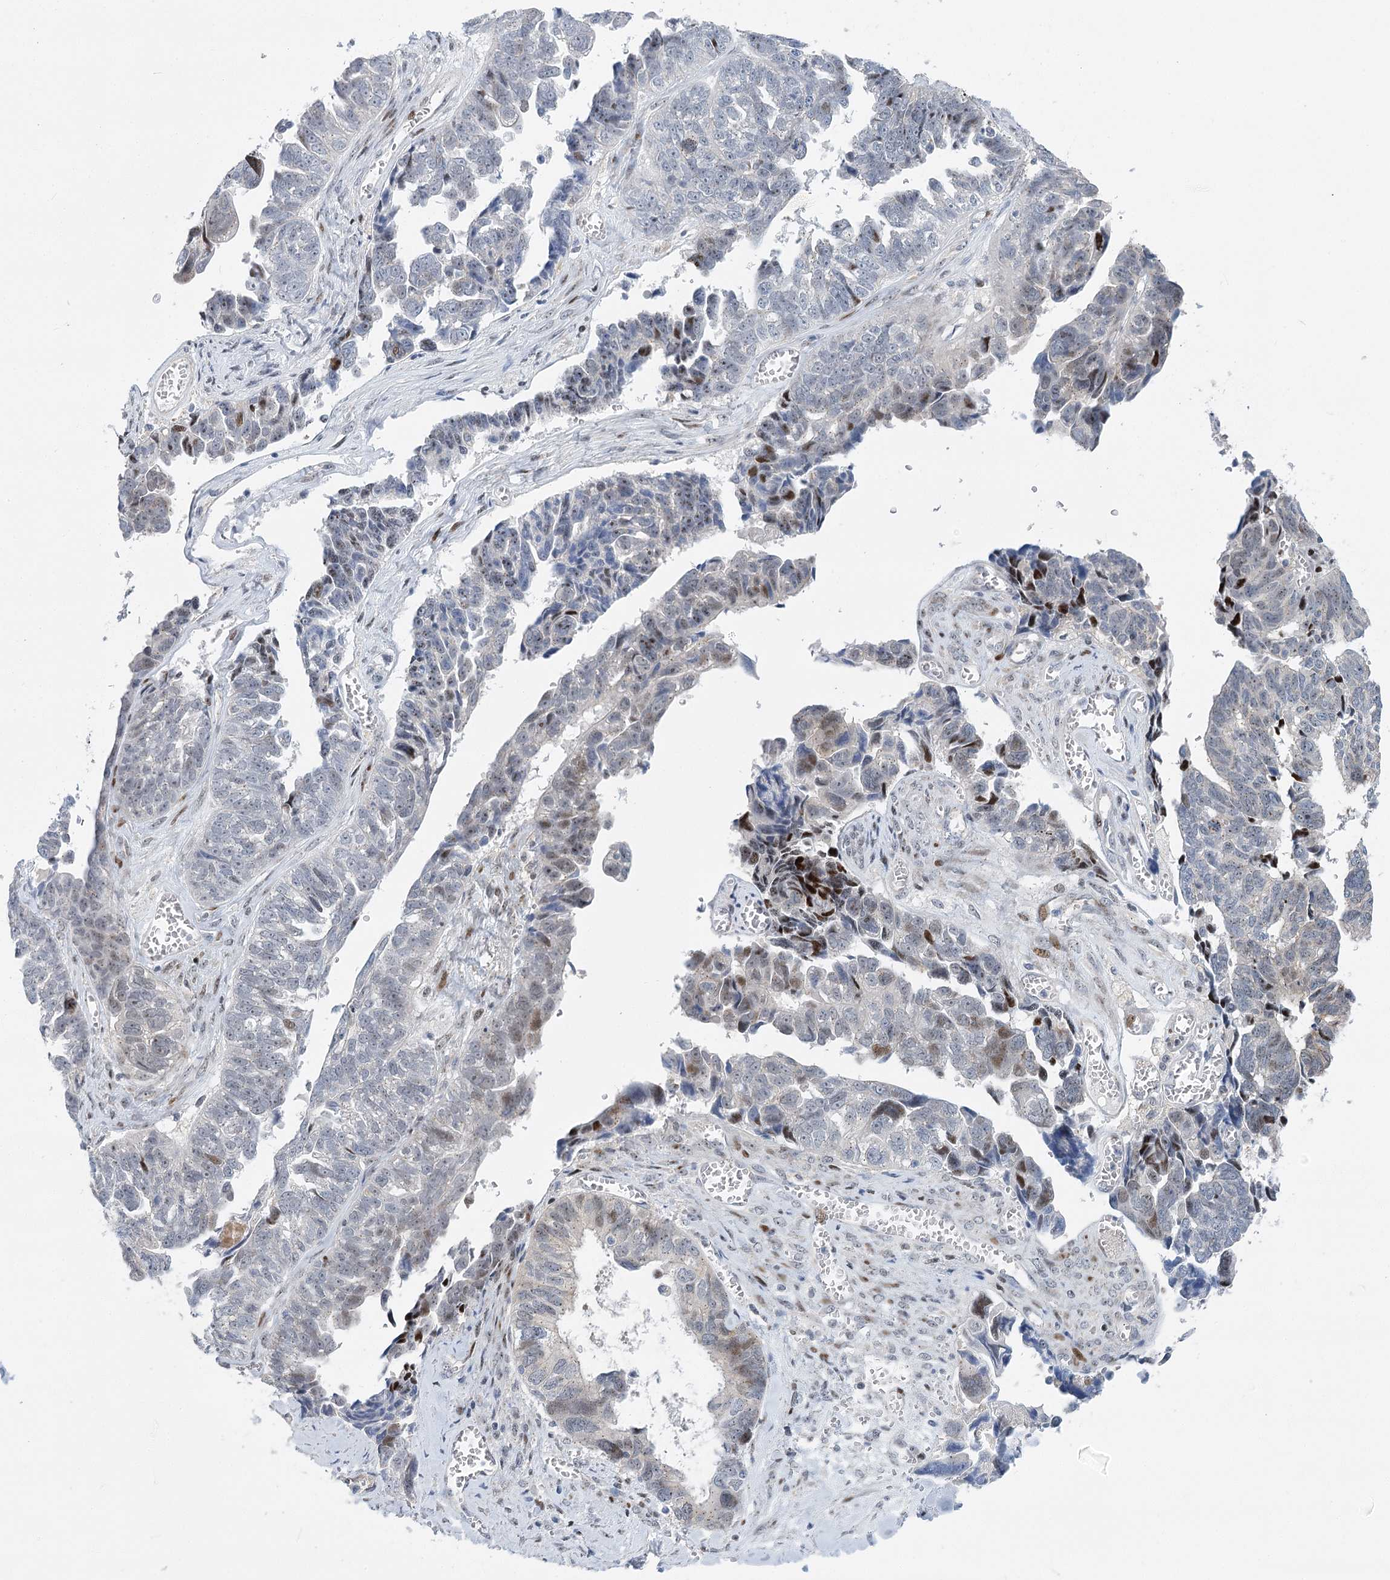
{"staining": {"intensity": "weak", "quantity": "<25%", "location": "nuclear"}, "tissue": "ovarian cancer", "cell_type": "Tumor cells", "image_type": "cancer", "snomed": [{"axis": "morphology", "description": "Cystadenocarcinoma, serous, NOS"}, {"axis": "topography", "description": "Ovary"}], "caption": "Immunohistochemistry image of ovarian serous cystadenocarcinoma stained for a protein (brown), which reveals no staining in tumor cells. (DAB (3,3'-diaminobenzidine) immunohistochemistry visualized using brightfield microscopy, high magnification).", "gene": "CAMTA1", "patient": {"sex": "female", "age": 79}}